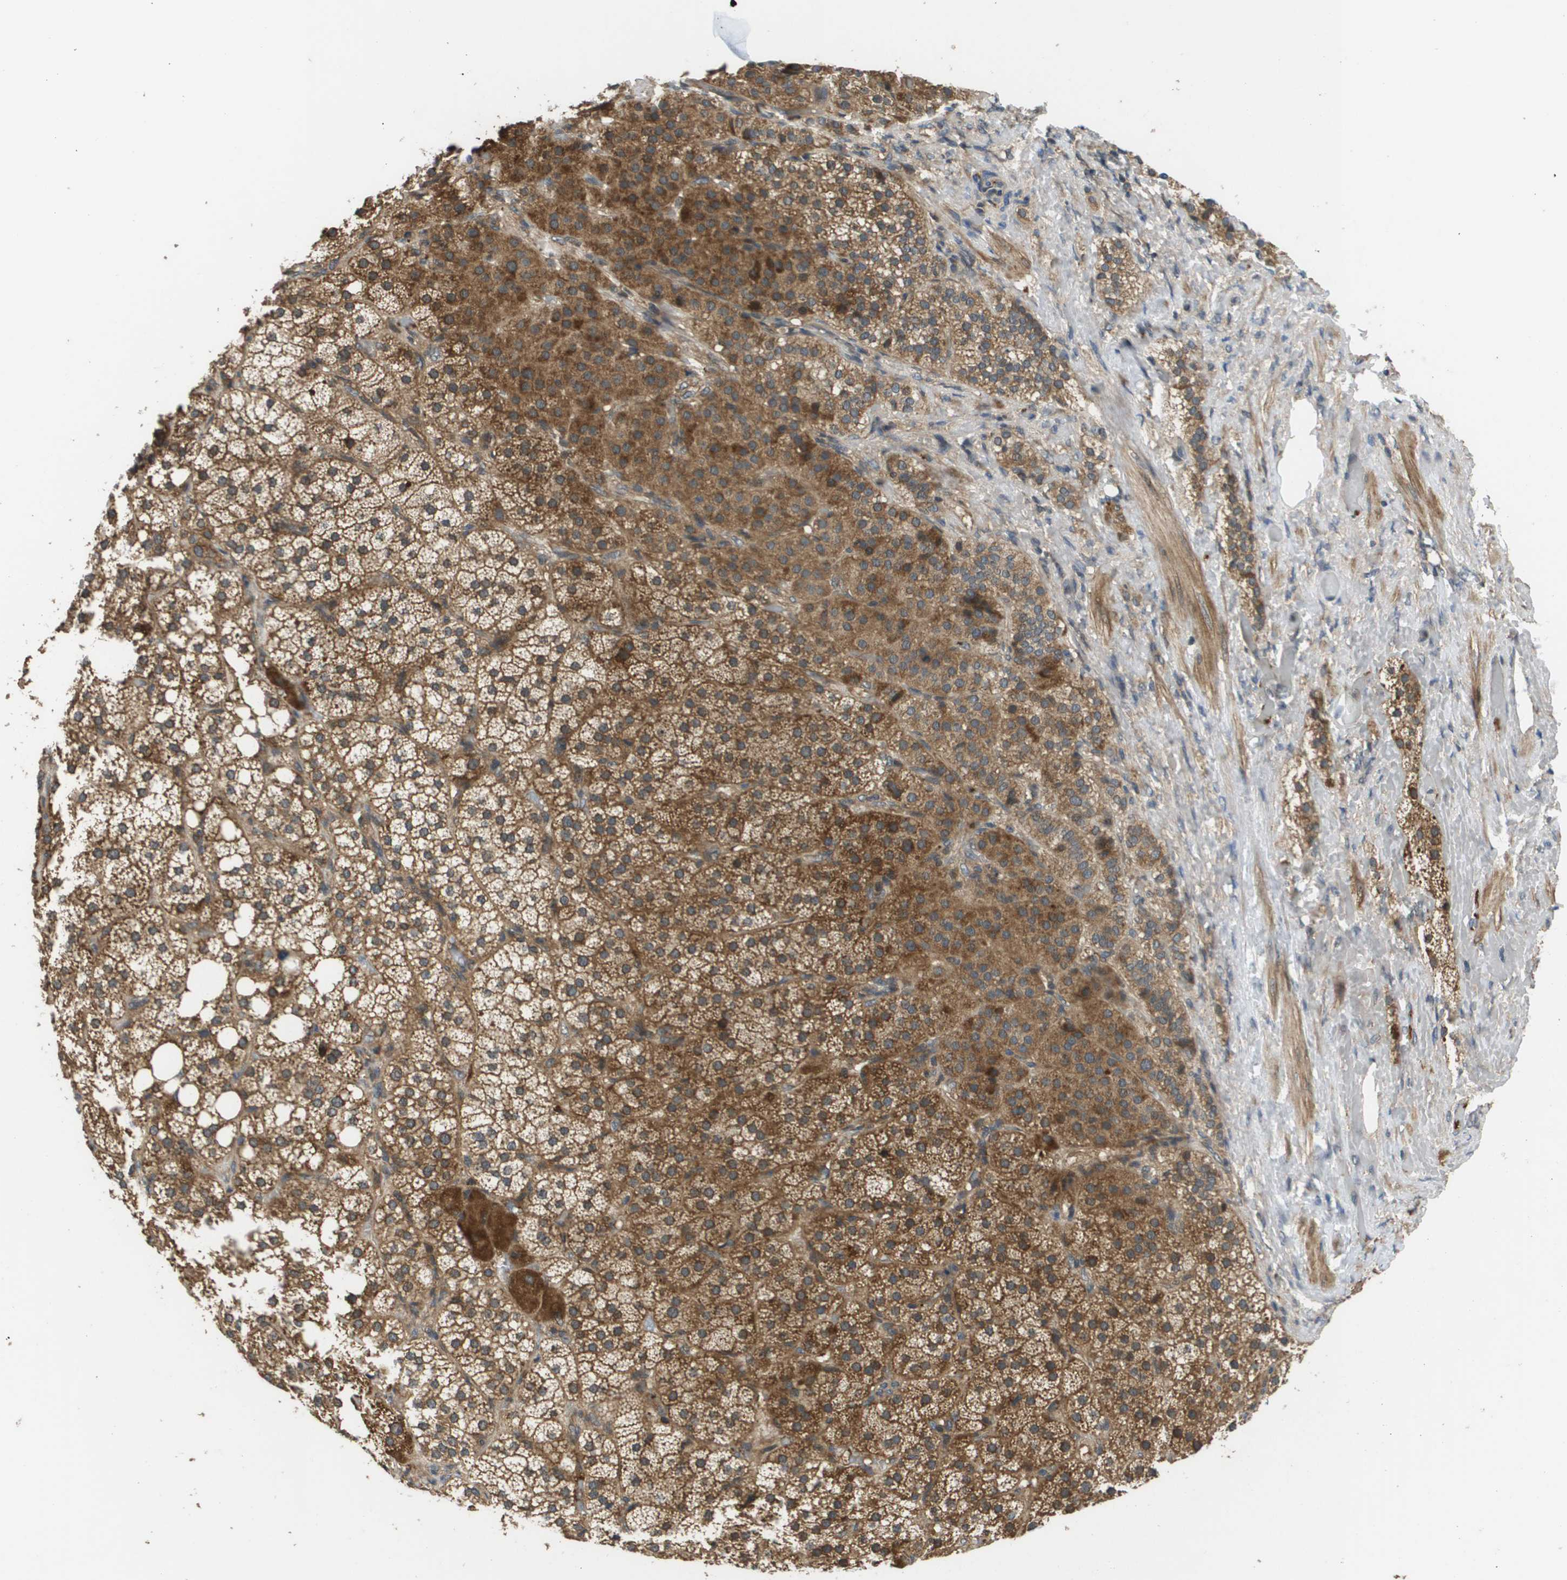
{"staining": {"intensity": "moderate", "quantity": ">75%", "location": "cytoplasmic/membranous"}, "tissue": "adrenal gland", "cell_type": "Glandular cells", "image_type": "normal", "snomed": [{"axis": "morphology", "description": "Normal tissue, NOS"}, {"axis": "topography", "description": "Adrenal gland"}], "caption": "IHC image of unremarkable adrenal gland: human adrenal gland stained using immunohistochemistry displays medium levels of moderate protein expression localized specifically in the cytoplasmic/membranous of glandular cells, appearing as a cytoplasmic/membranous brown color.", "gene": "RBM38", "patient": {"sex": "female", "age": 59}}